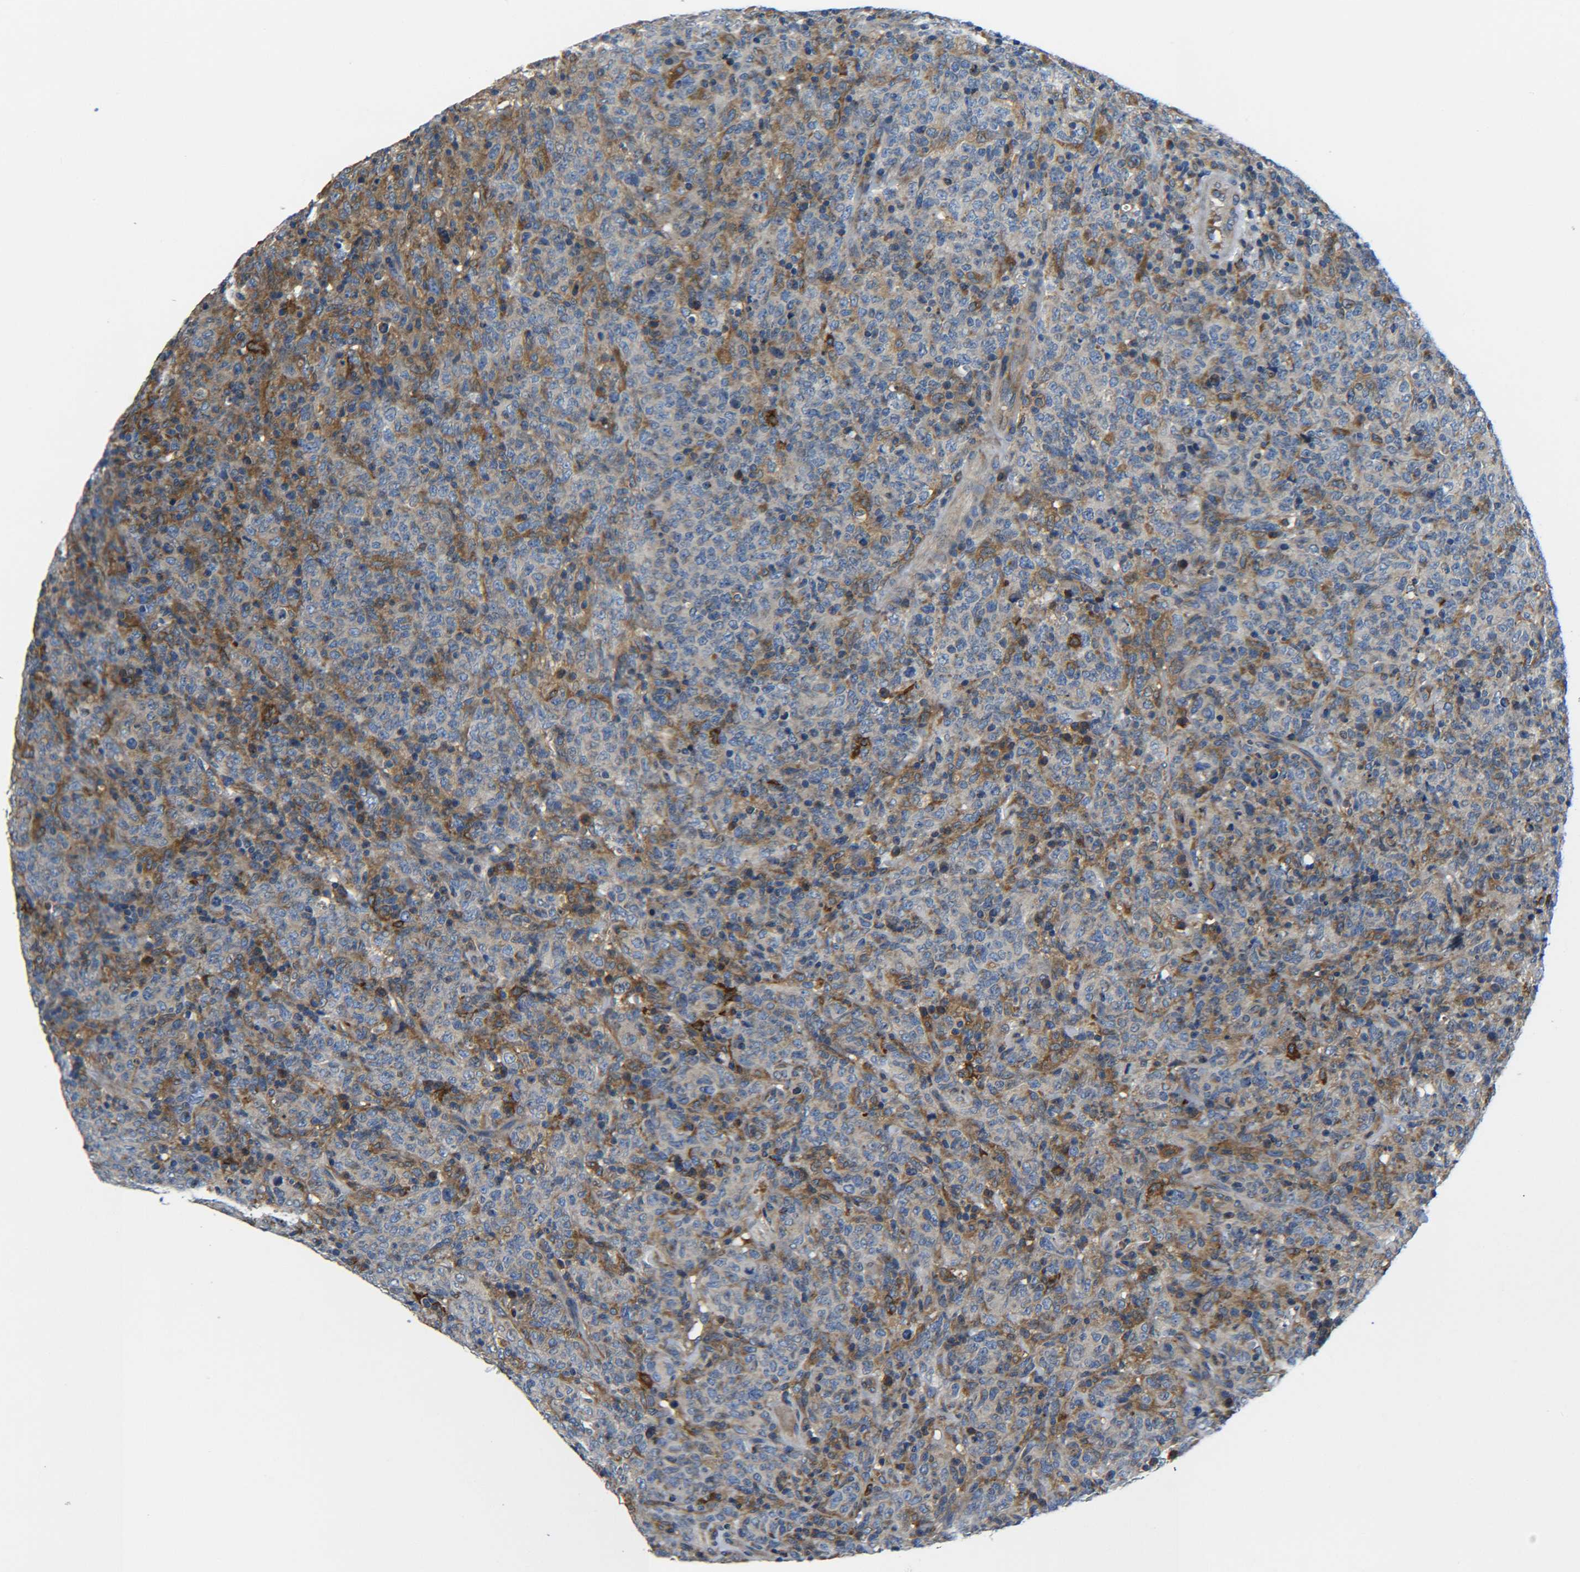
{"staining": {"intensity": "weak", "quantity": "25%-75%", "location": "cytoplasmic/membranous"}, "tissue": "lymphoma", "cell_type": "Tumor cells", "image_type": "cancer", "snomed": [{"axis": "morphology", "description": "Malignant lymphoma, non-Hodgkin's type, High grade"}, {"axis": "topography", "description": "Tonsil"}], "caption": "IHC of human lymphoma reveals low levels of weak cytoplasmic/membranous positivity in about 25%-75% of tumor cells.", "gene": "RAB1B", "patient": {"sex": "female", "age": 36}}